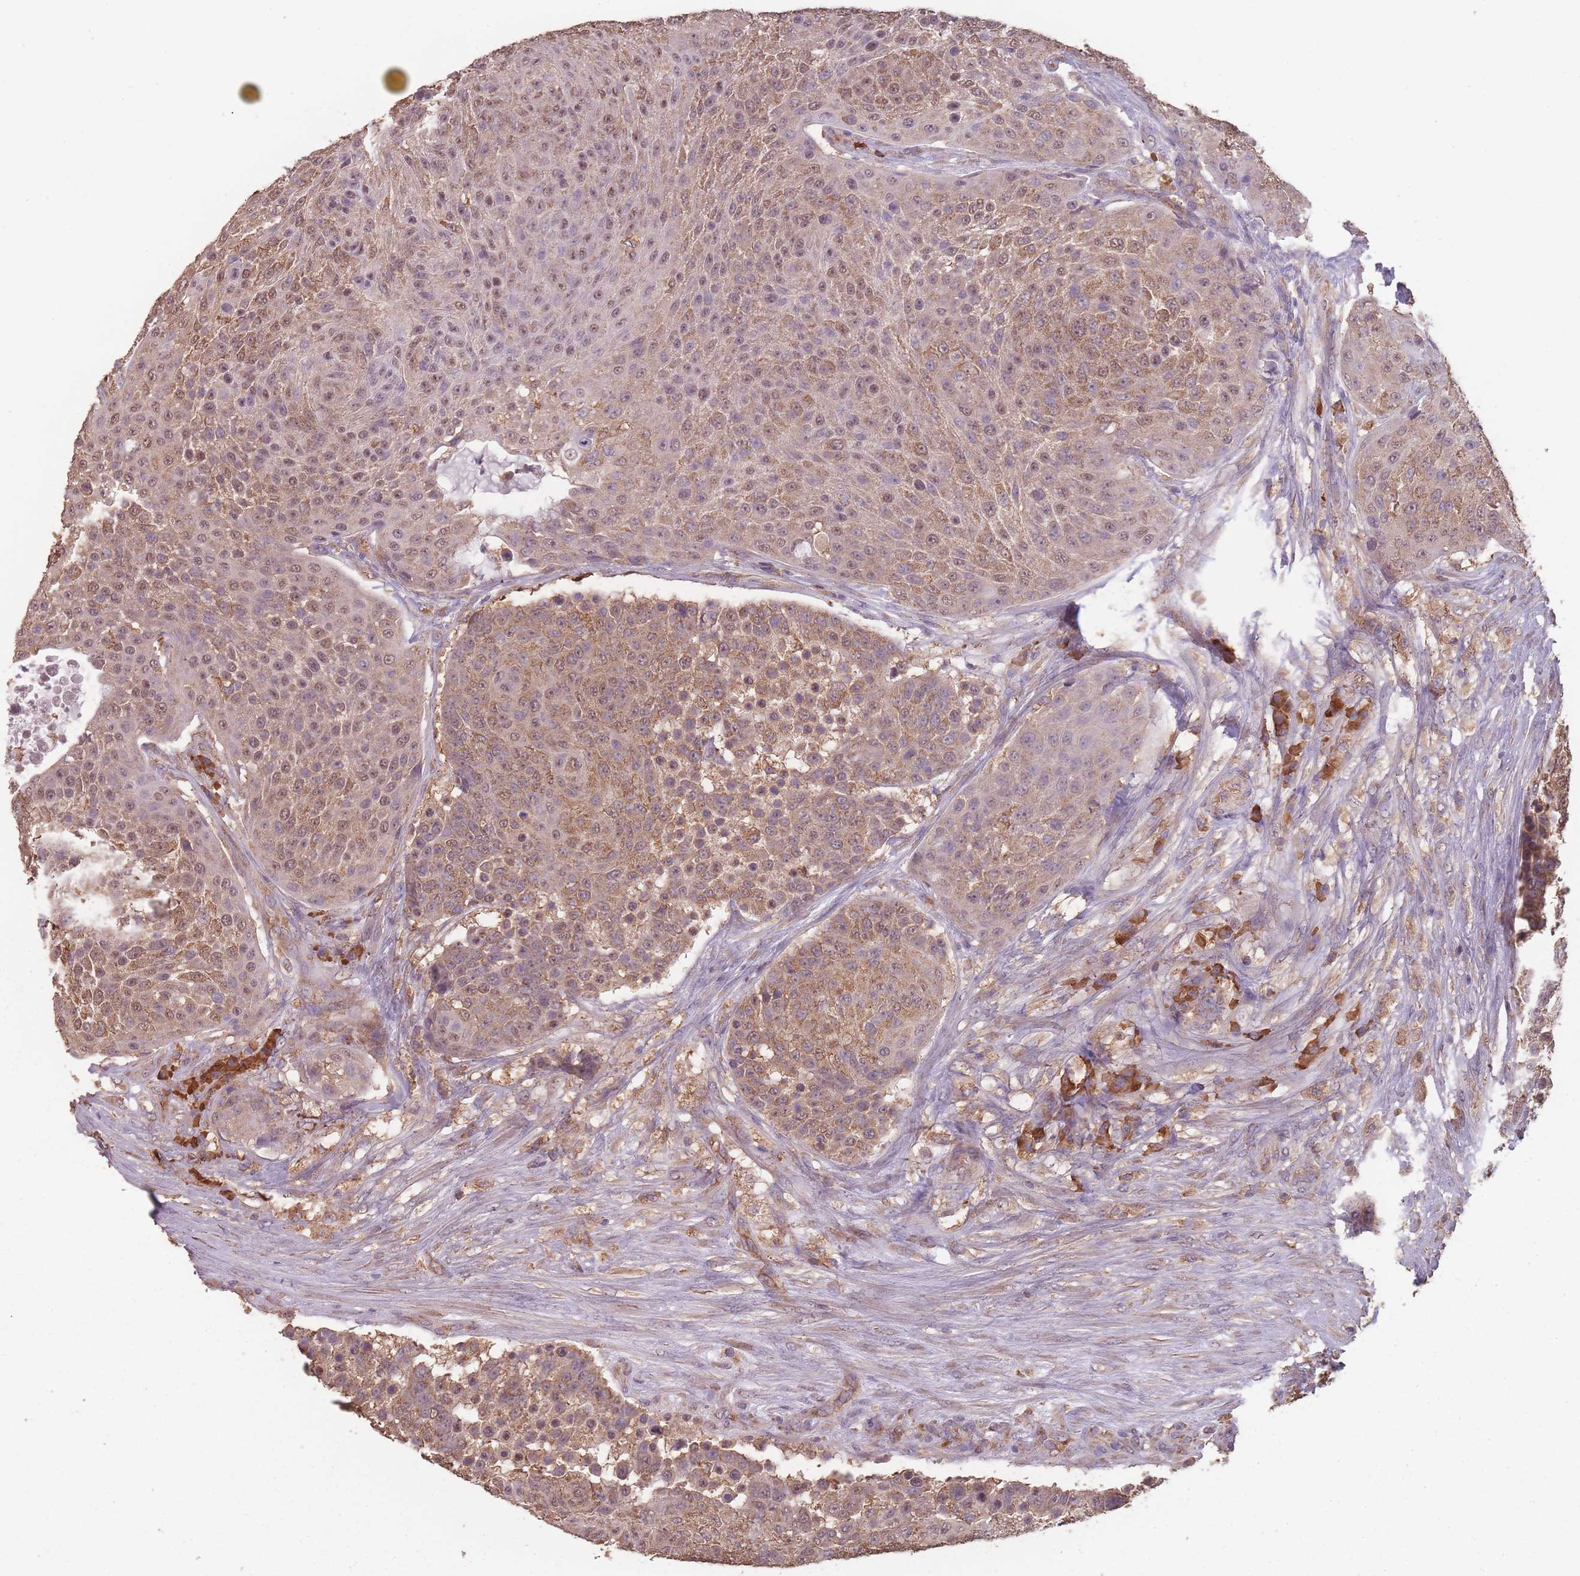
{"staining": {"intensity": "moderate", "quantity": ">75%", "location": "cytoplasmic/membranous,nuclear"}, "tissue": "urothelial cancer", "cell_type": "Tumor cells", "image_type": "cancer", "snomed": [{"axis": "morphology", "description": "Urothelial carcinoma, High grade"}, {"axis": "topography", "description": "Urinary bladder"}], "caption": "Immunohistochemical staining of human urothelial carcinoma (high-grade) shows medium levels of moderate cytoplasmic/membranous and nuclear protein staining in about >75% of tumor cells.", "gene": "SANBR", "patient": {"sex": "female", "age": 63}}